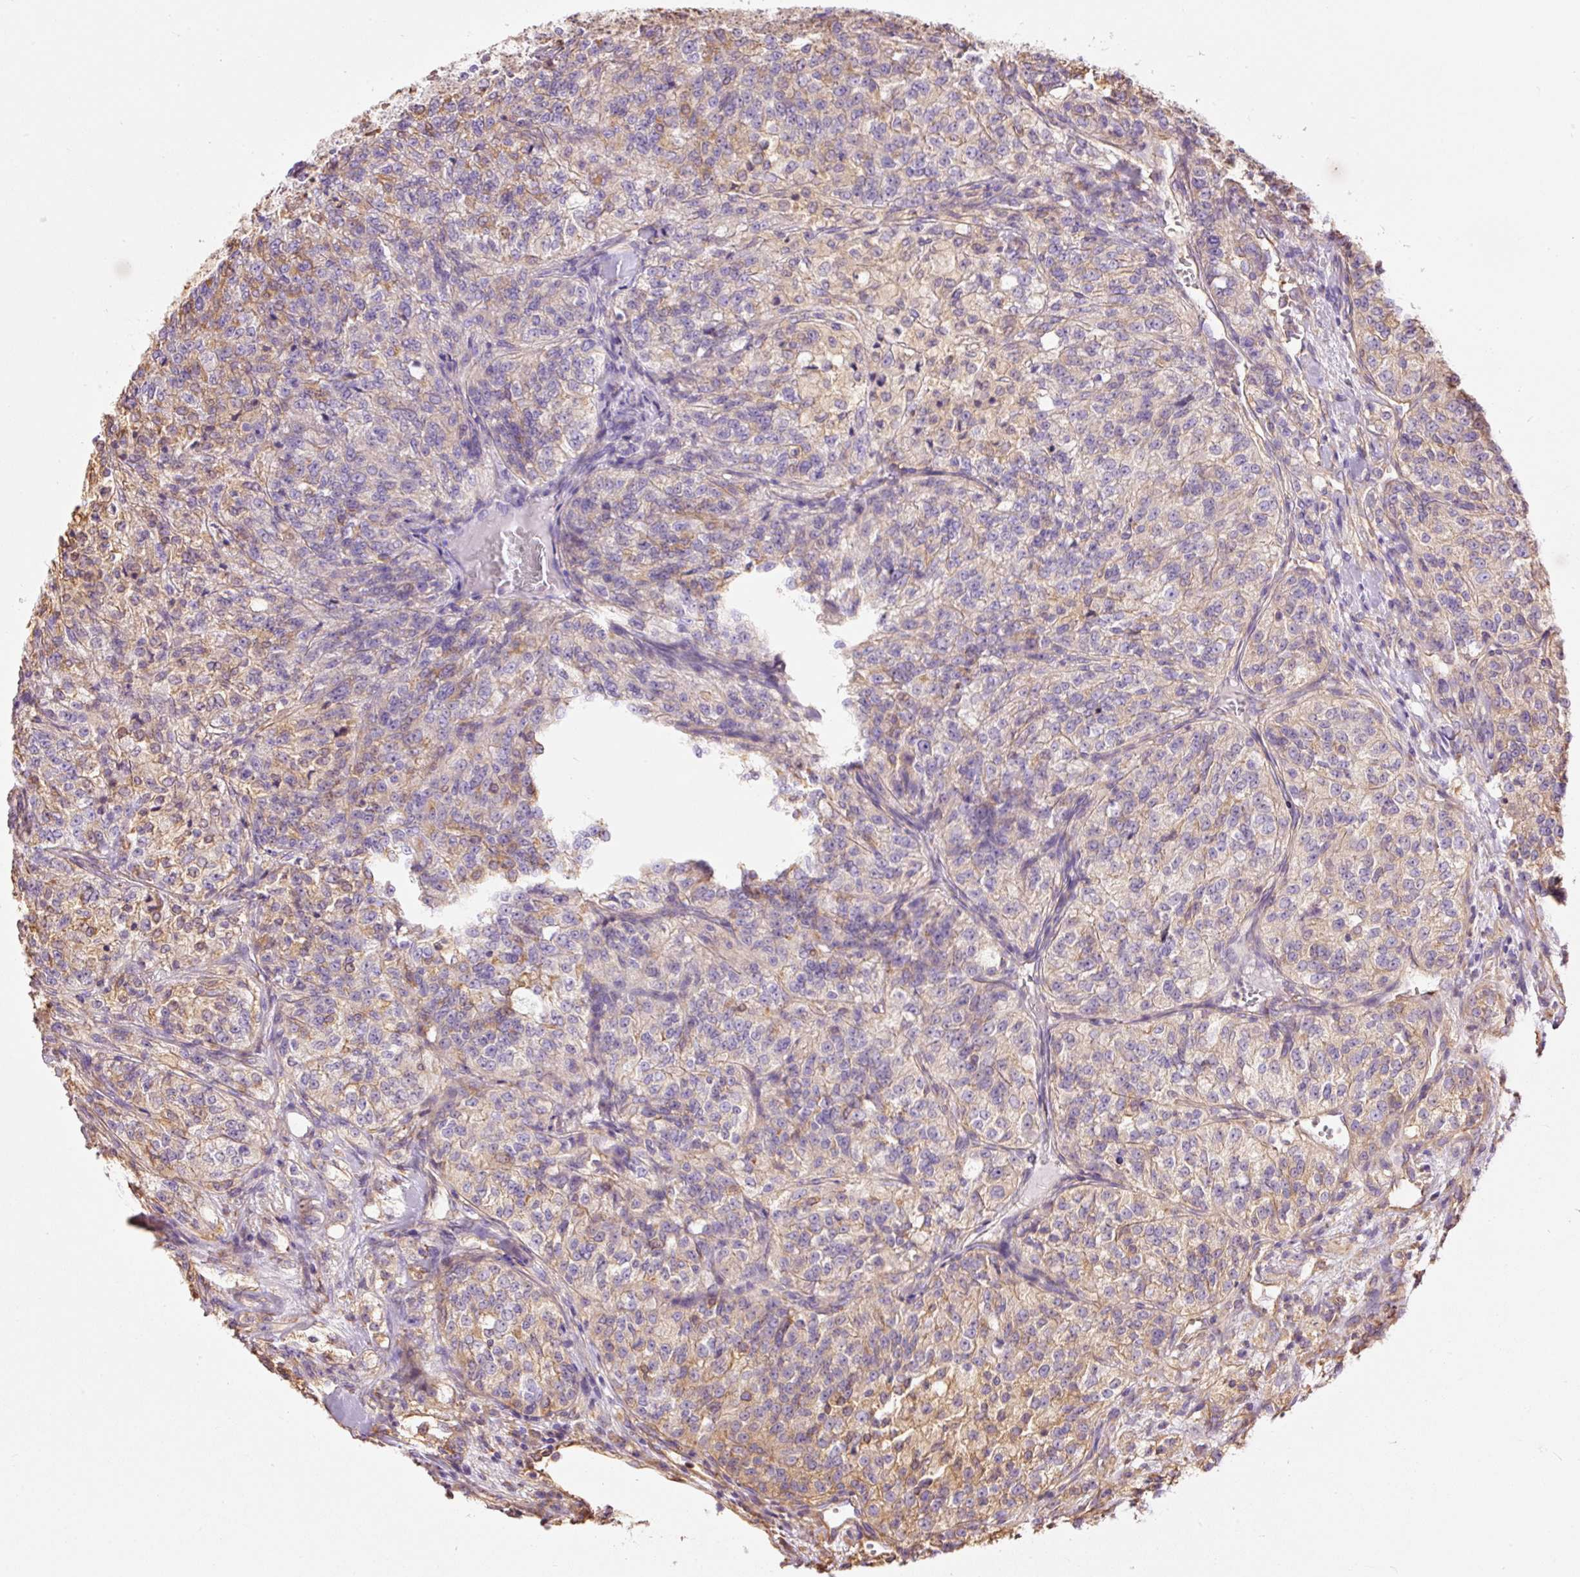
{"staining": {"intensity": "weak", "quantity": "<25%", "location": "cytoplasmic/membranous"}, "tissue": "renal cancer", "cell_type": "Tumor cells", "image_type": "cancer", "snomed": [{"axis": "morphology", "description": "Adenocarcinoma, NOS"}, {"axis": "topography", "description": "Kidney"}], "caption": "IHC micrograph of renal cancer stained for a protein (brown), which demonstrates no positivity in tumor cells.", "gene": "IL10RB", "patient": {"sex": "female", "age": 63}}